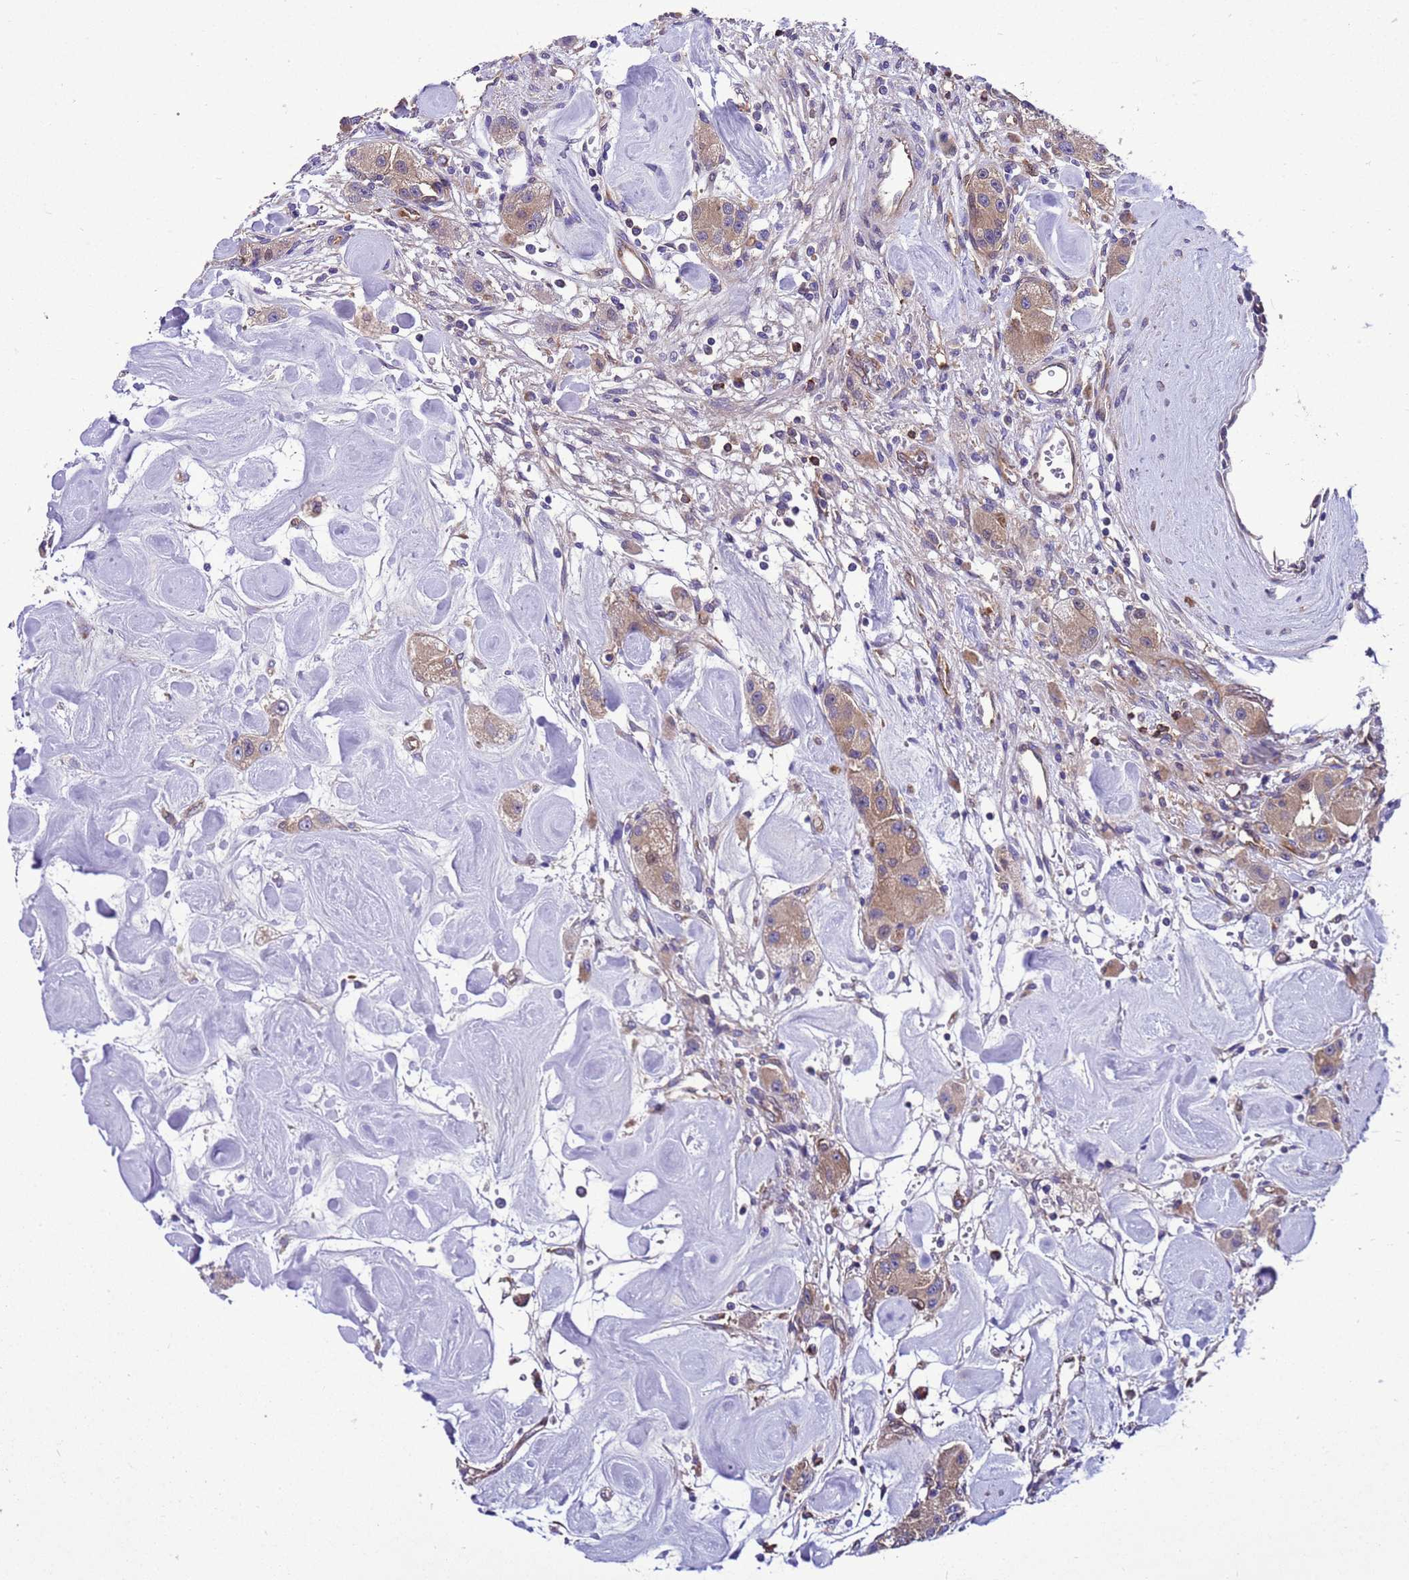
{"staining": {"intensity": "weak", "quantity": ">75%", "location": "cytoplasmic/membranous"}, "tissue": "carcinoid", "cell_type": "Tumor cells", "image_type": "cancer", "snomed": [{"axis": "morphology", "description": "Carcinoid, malignant, NOS"}, {"axis": "topography", "description": "Pancreas"}], "caption": "Protein expression by immunohistochemistry (IHC) reveals weak cytoplasmic/membranous positivity in about >75% of tumor cells in carcinoid.", "gene": "RABEP2", "patient": {"sex": "male", "age": 41}}